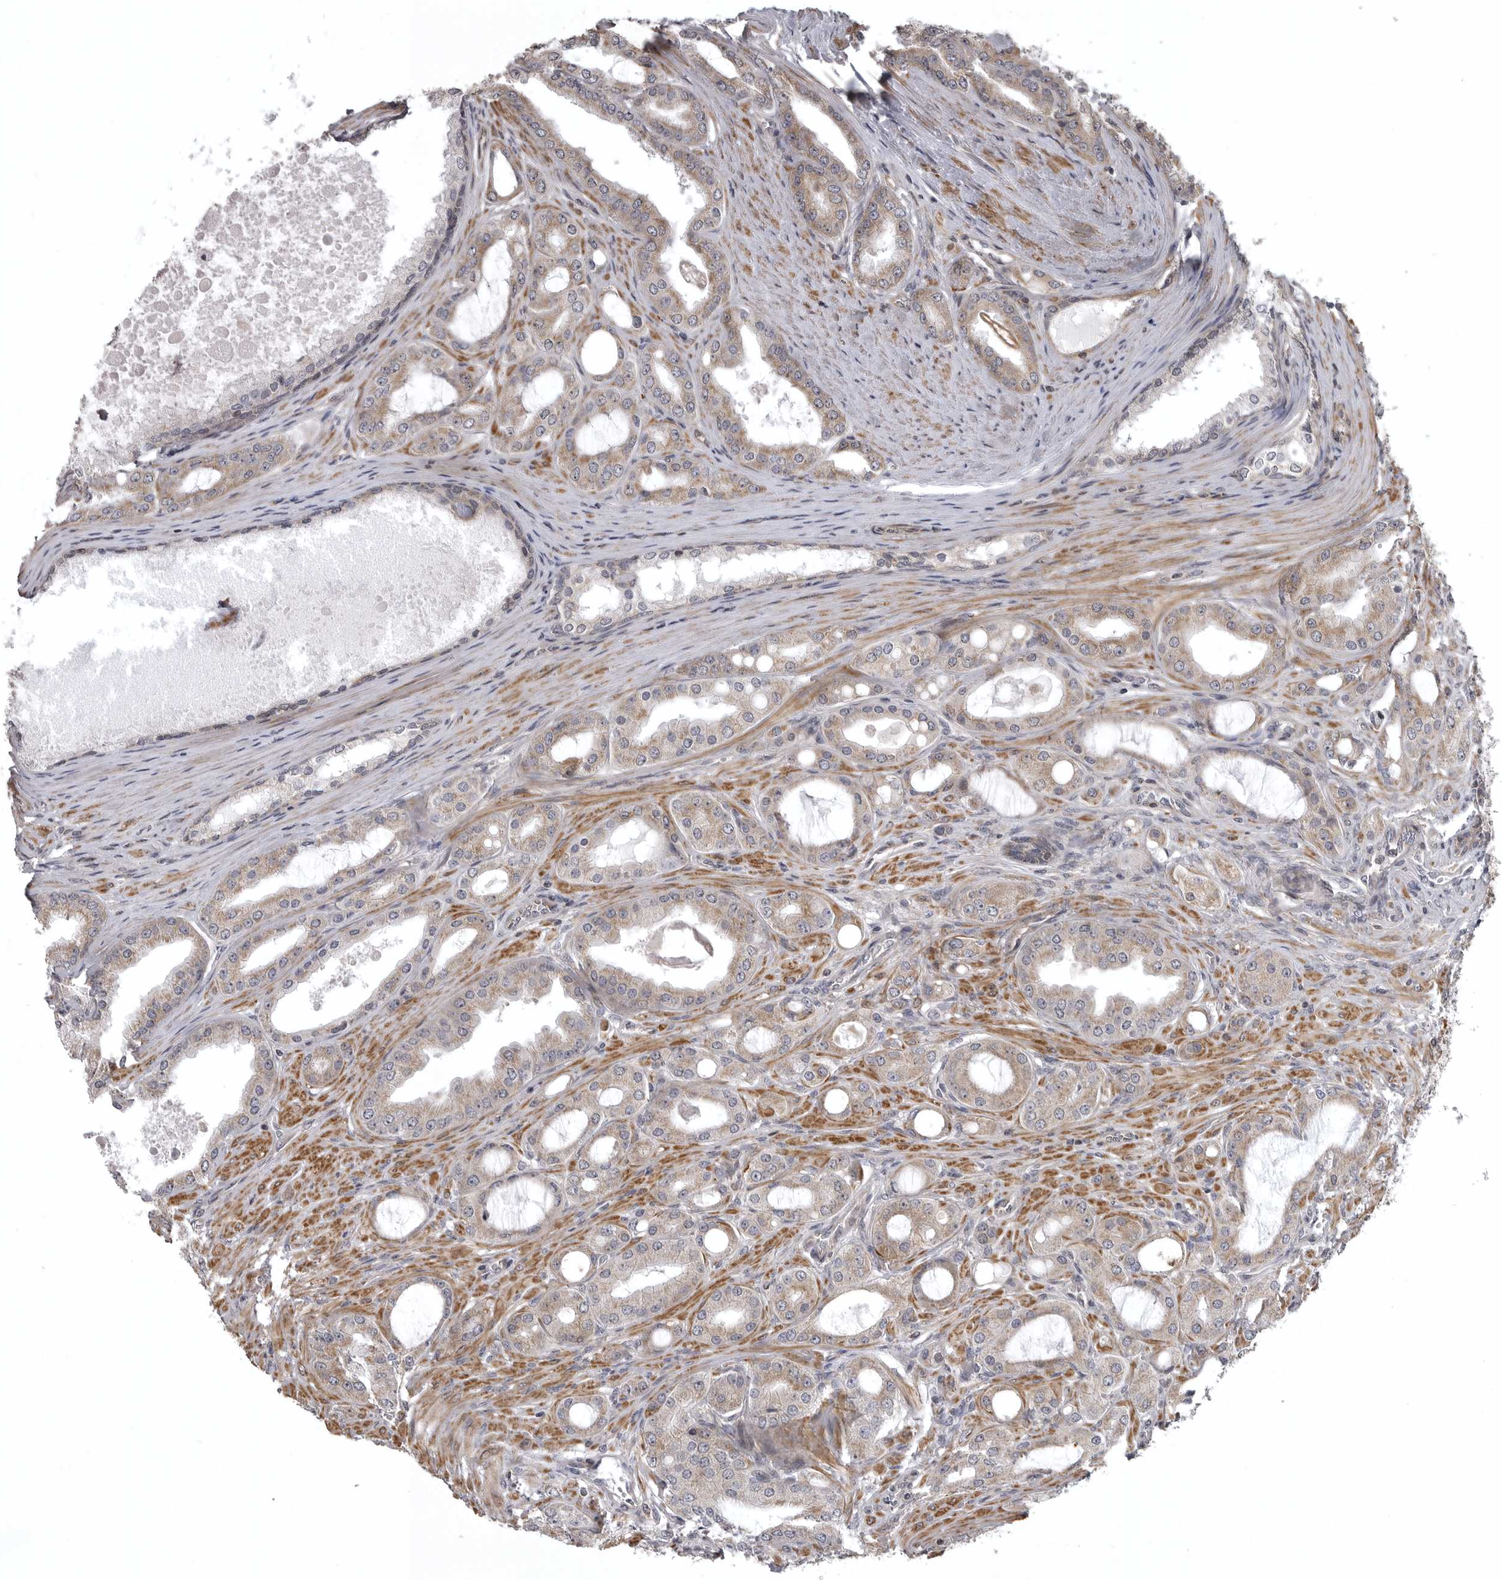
{"staining": {"intensity": "weak", "quantity": "25%-75%", "location": "cytoplasmic/membranous"}, "tissue": "prostate cancer", "cell_type": "Tumor cells", "image_type": "cancer", "snomed": [{"axis": "morphology", "description": "Adenocarcinoma, High grade"}, {"axis": "topography", "description": "Prostate"}], "caption": "A brown stain labels weak cytoplasmic/membranous expression of a protein in prostate cancer (adenocarcinoma (high-grade)) tumor cells. The staining was performed using DAB (3,3'-diaminobenzidine), with brown indicating positive protein expression. Nuclei are stained blue with hematoxylin.", "gene": "ZNRF1", "patient": {"sex": "male", "age": 60}}